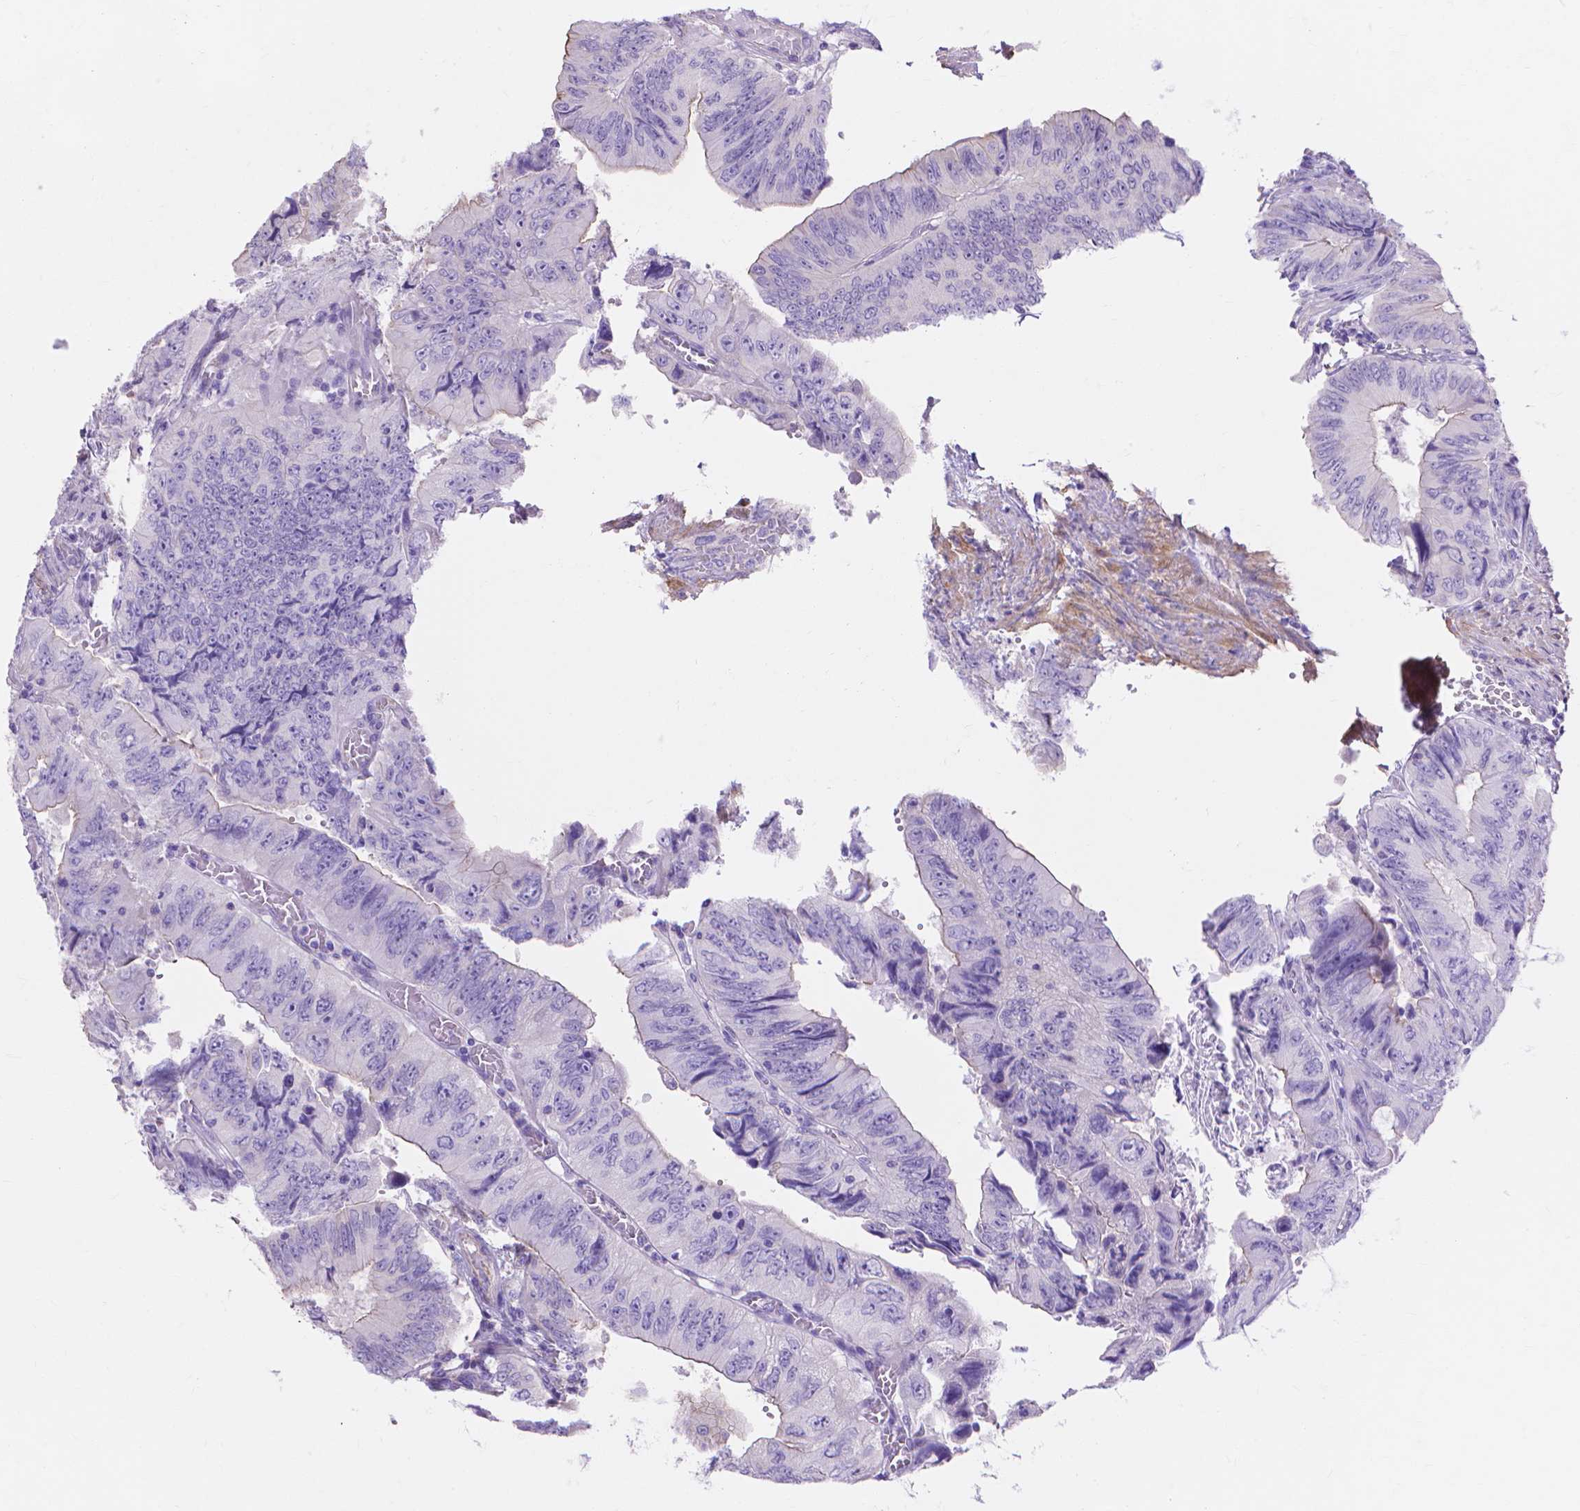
{"staining": {"intensity": "negative", "quantity": "none", "location": "none"}, "tissue": "colorectal cancer", "cell_type": "Tumor cells", "image_type": "cancer", "snomed": [{"axis": "morphology", "description": "Adenocarcinoma, NOS"}, {"axis": "topography", "description": "Colon"}], "caption": "A micrograph of human colorectal cancer (adenocarcinoma) is negative for staining in tumor cells.", "gene": "MBLAC1", "patient": {"sex": "female", "age": 84}}